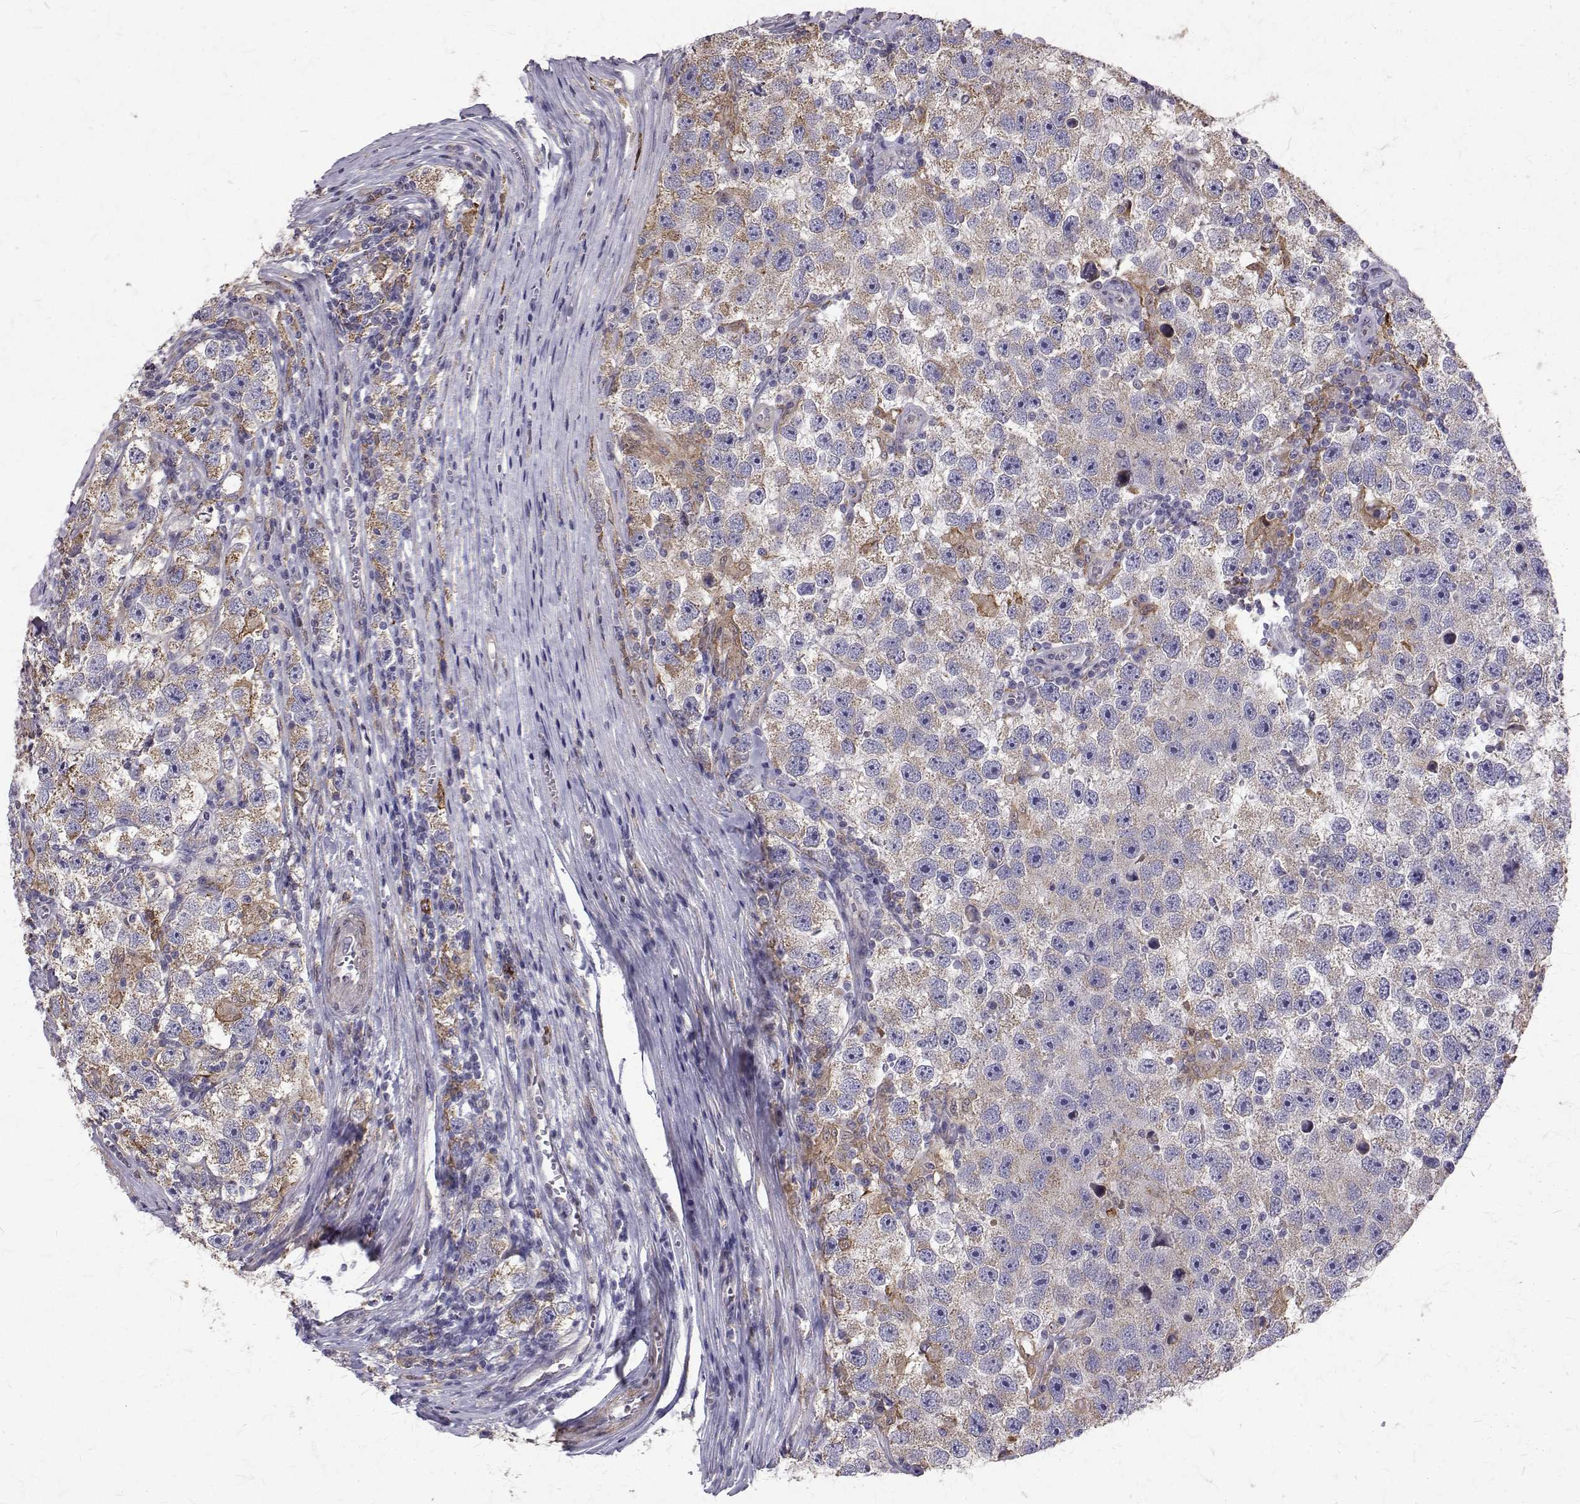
{"staining": {"intensity": "negative", "quantity": "none", "location": "none"}, "tissue": "testis cancer", "cell_type": "Tumor cells", "image_type": "cancer", "snomed": [{"axis": "morphology", "description": "Seminoma, NOS"}, {"axis": "topography", "description": "Testis"}], "caption": "A micrograph of testis seminoma stained for a protein reveals no brown staining in tumor cells.", "gene": "CCDC89", "patient": {"sex": "male", "age": 26}}